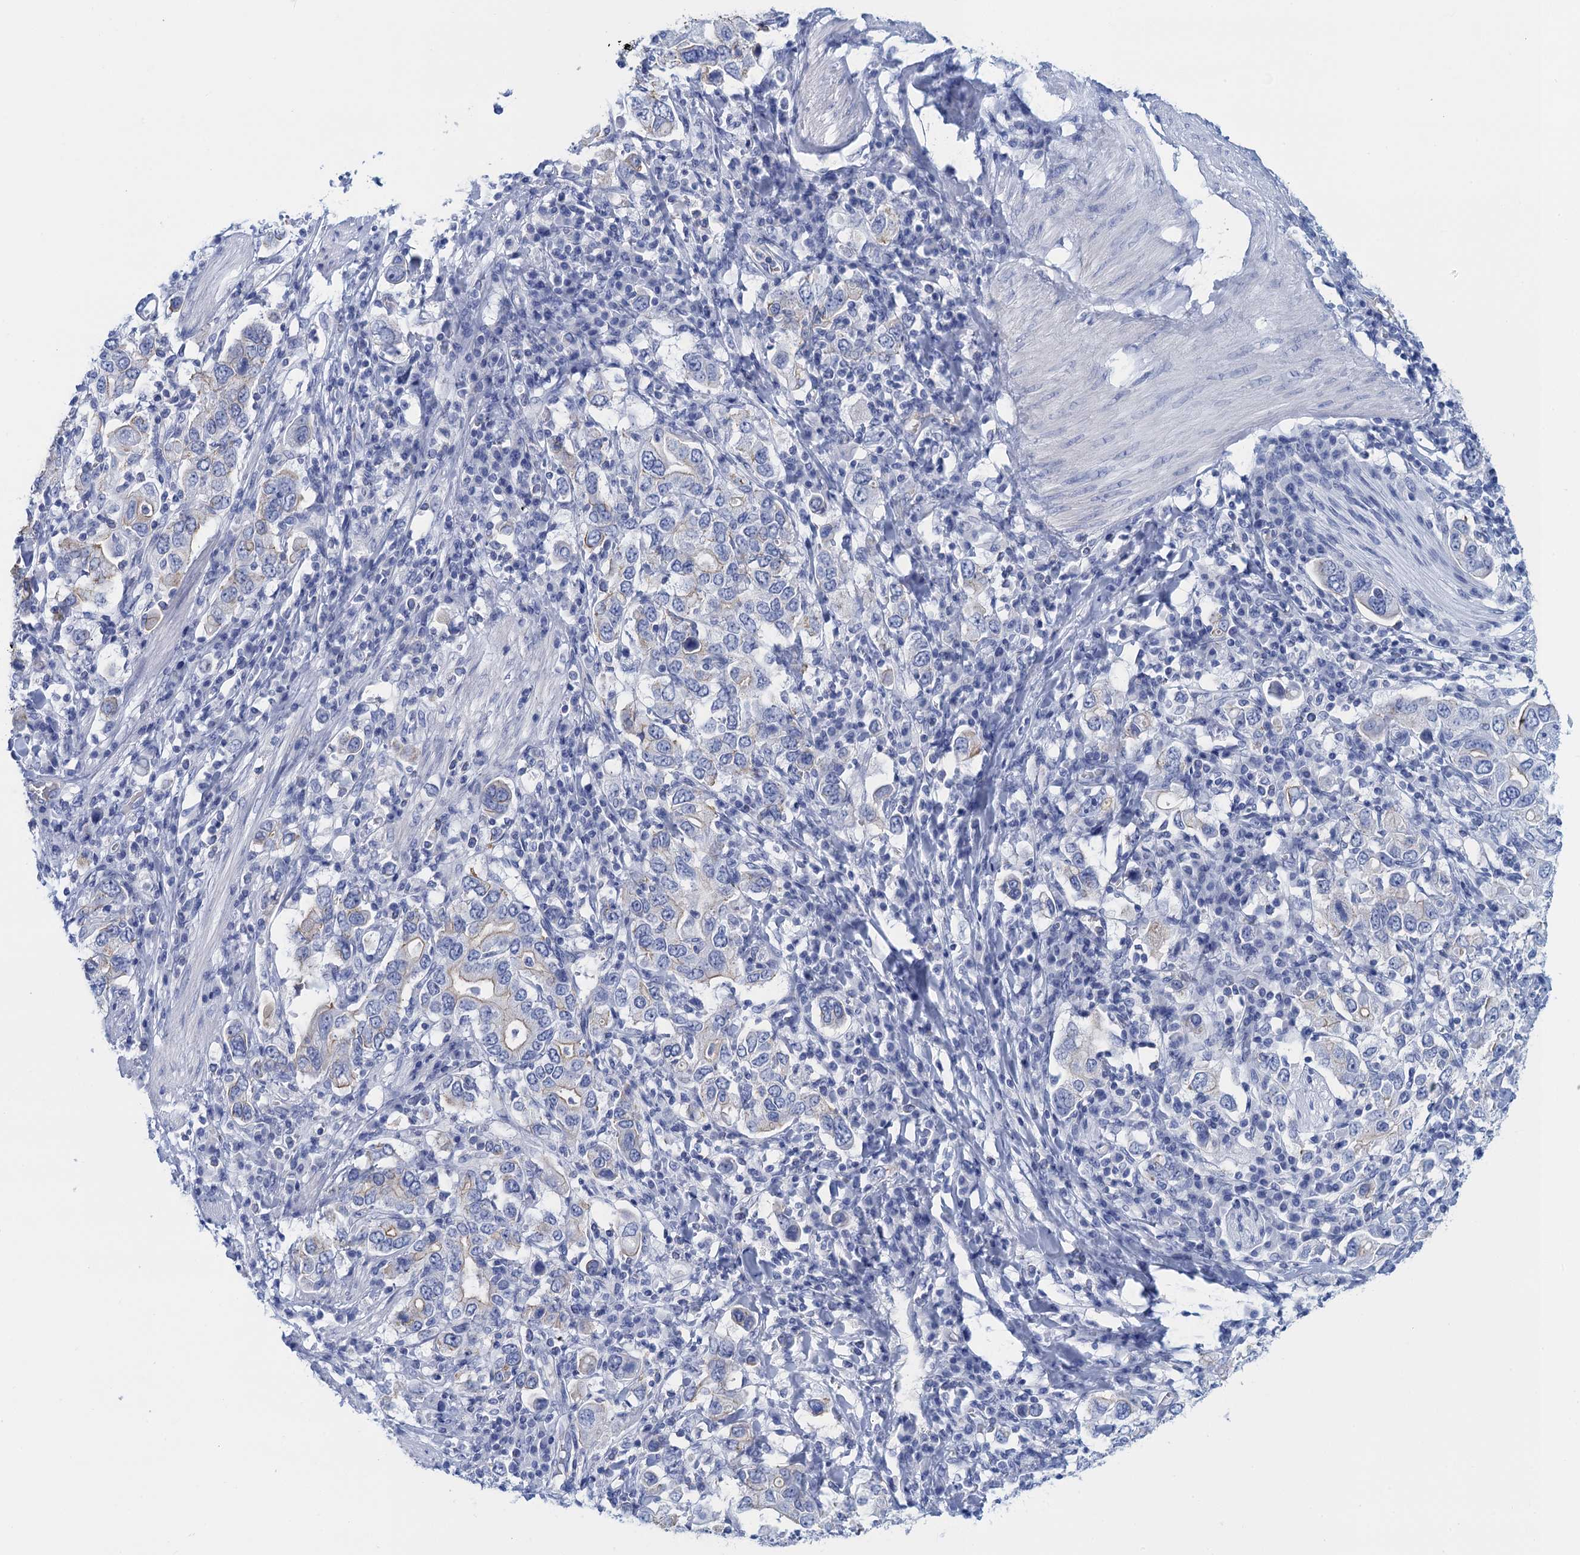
{"staining": {"intensity": "negative", "quantity": "none", "location": "none"}, "tissue": "stomach cancer", "cell_type": "Tumor cells", "image_type": "cancer", "snomed": [{"axis": "morphology", "description": "Adenocarcinoma, NOS"}, {"axis": "topography", "description": "Stomach, upper"}], "caption": "Tumor cells show no significant protein staining in adenocarcinoma (stomach). The staining was performed using DAB (3,3'-diaminobenzidine) to visualize the protein expression in brown, while the nuclei were stained in blue with hematoxylin (Magnification: 20x).", "gene": "CALML5", "patient": {"sex": "male", "age": 62}}